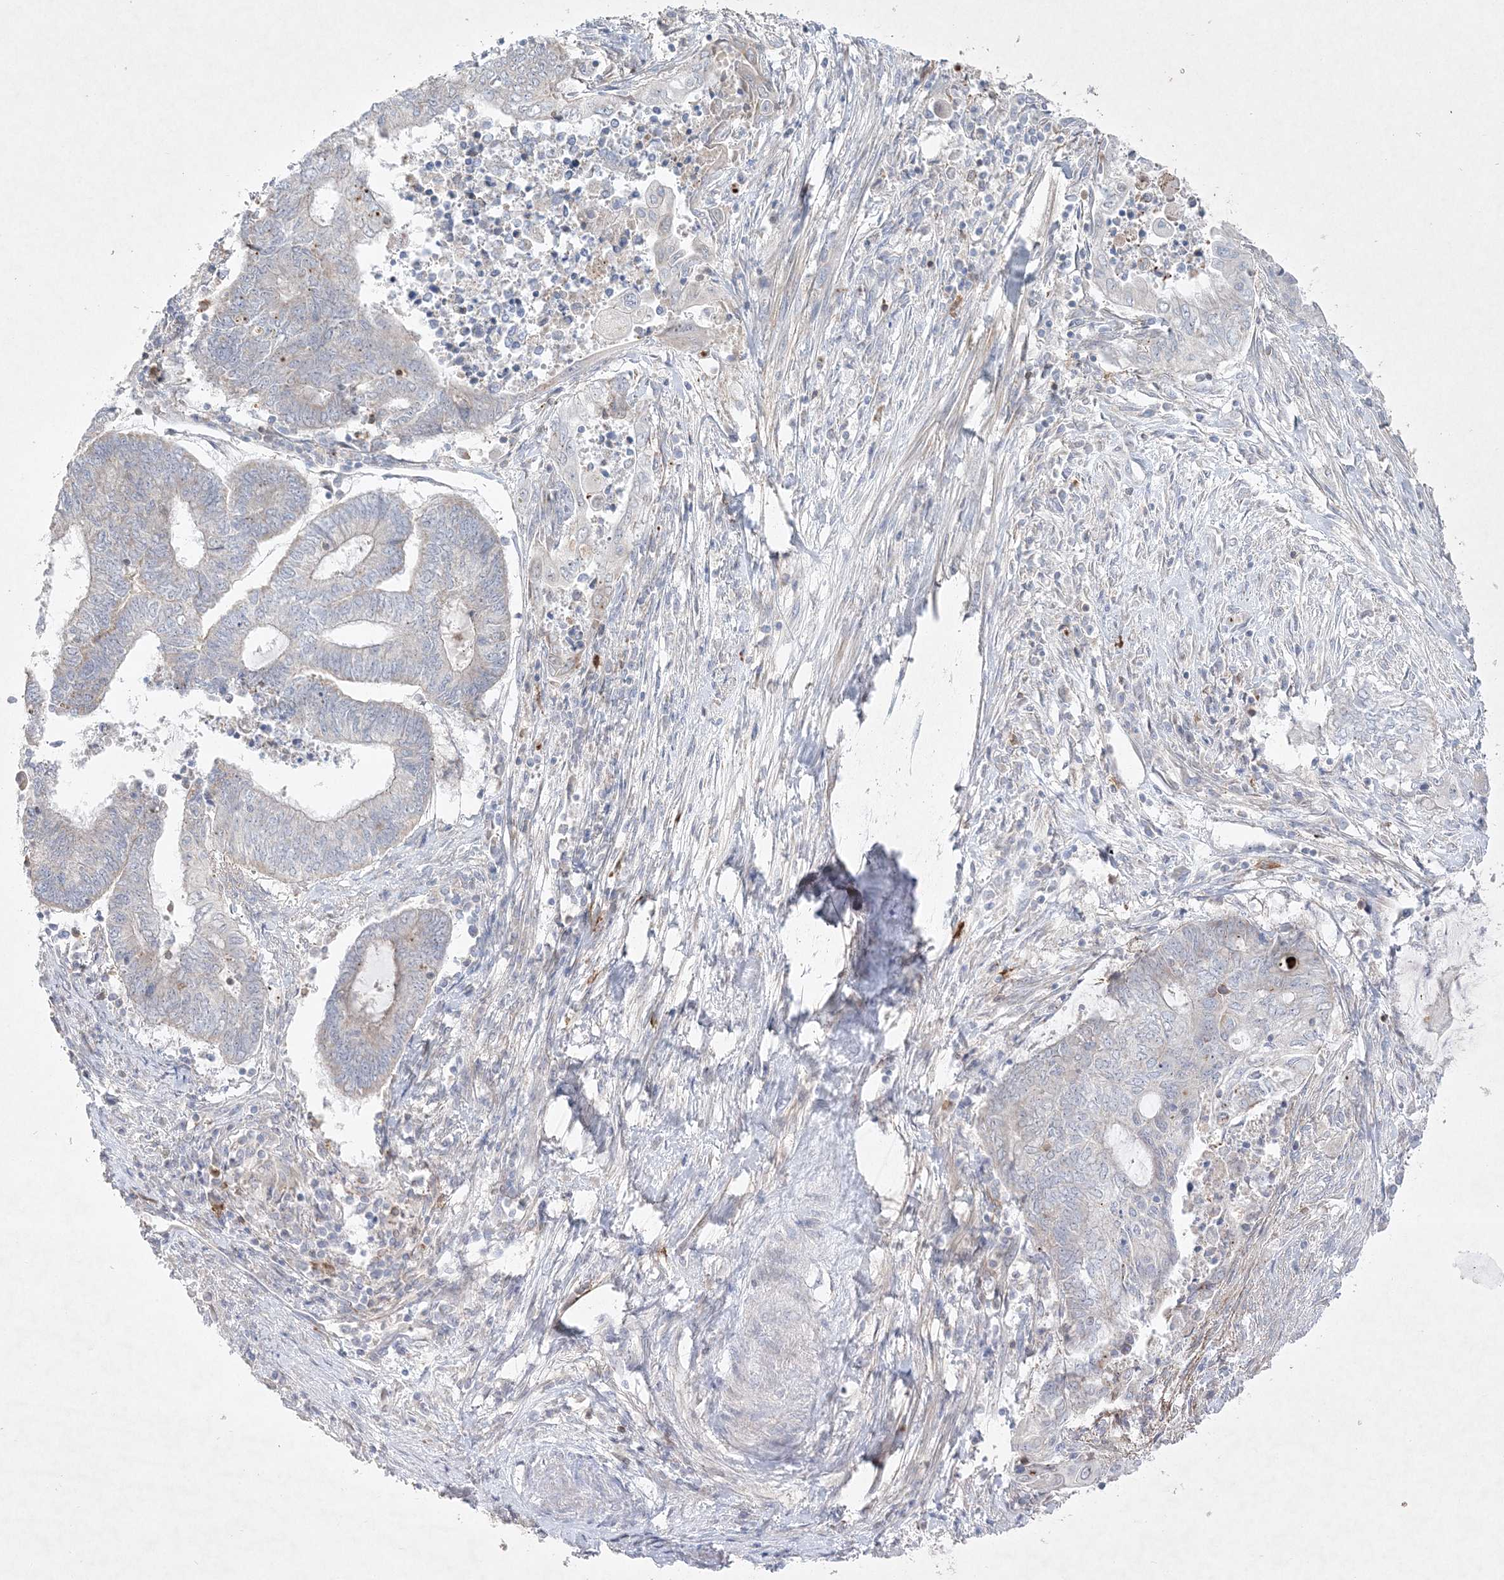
{"staining": {"intensity": "negative", "quantity": "none", "location": "none"}, "tissue": "endometrial cancer", "cell_type": "Tumor cells", "image_type": "cancer", "snomed": [{"axis": "morphology", "description": "Adenocarcinoma, NOS"}, {"axis": "topography", "description": "Uterus"}, {"axis": "topography", "description": "Endometrium"}], "caption": "Immunohistochemical staining of adenocarcinoma (endometrial) exhibits no significant positivity in tumor cells.", "gene": "CLNK", "patient": {"sex": "female", "age": 70}}